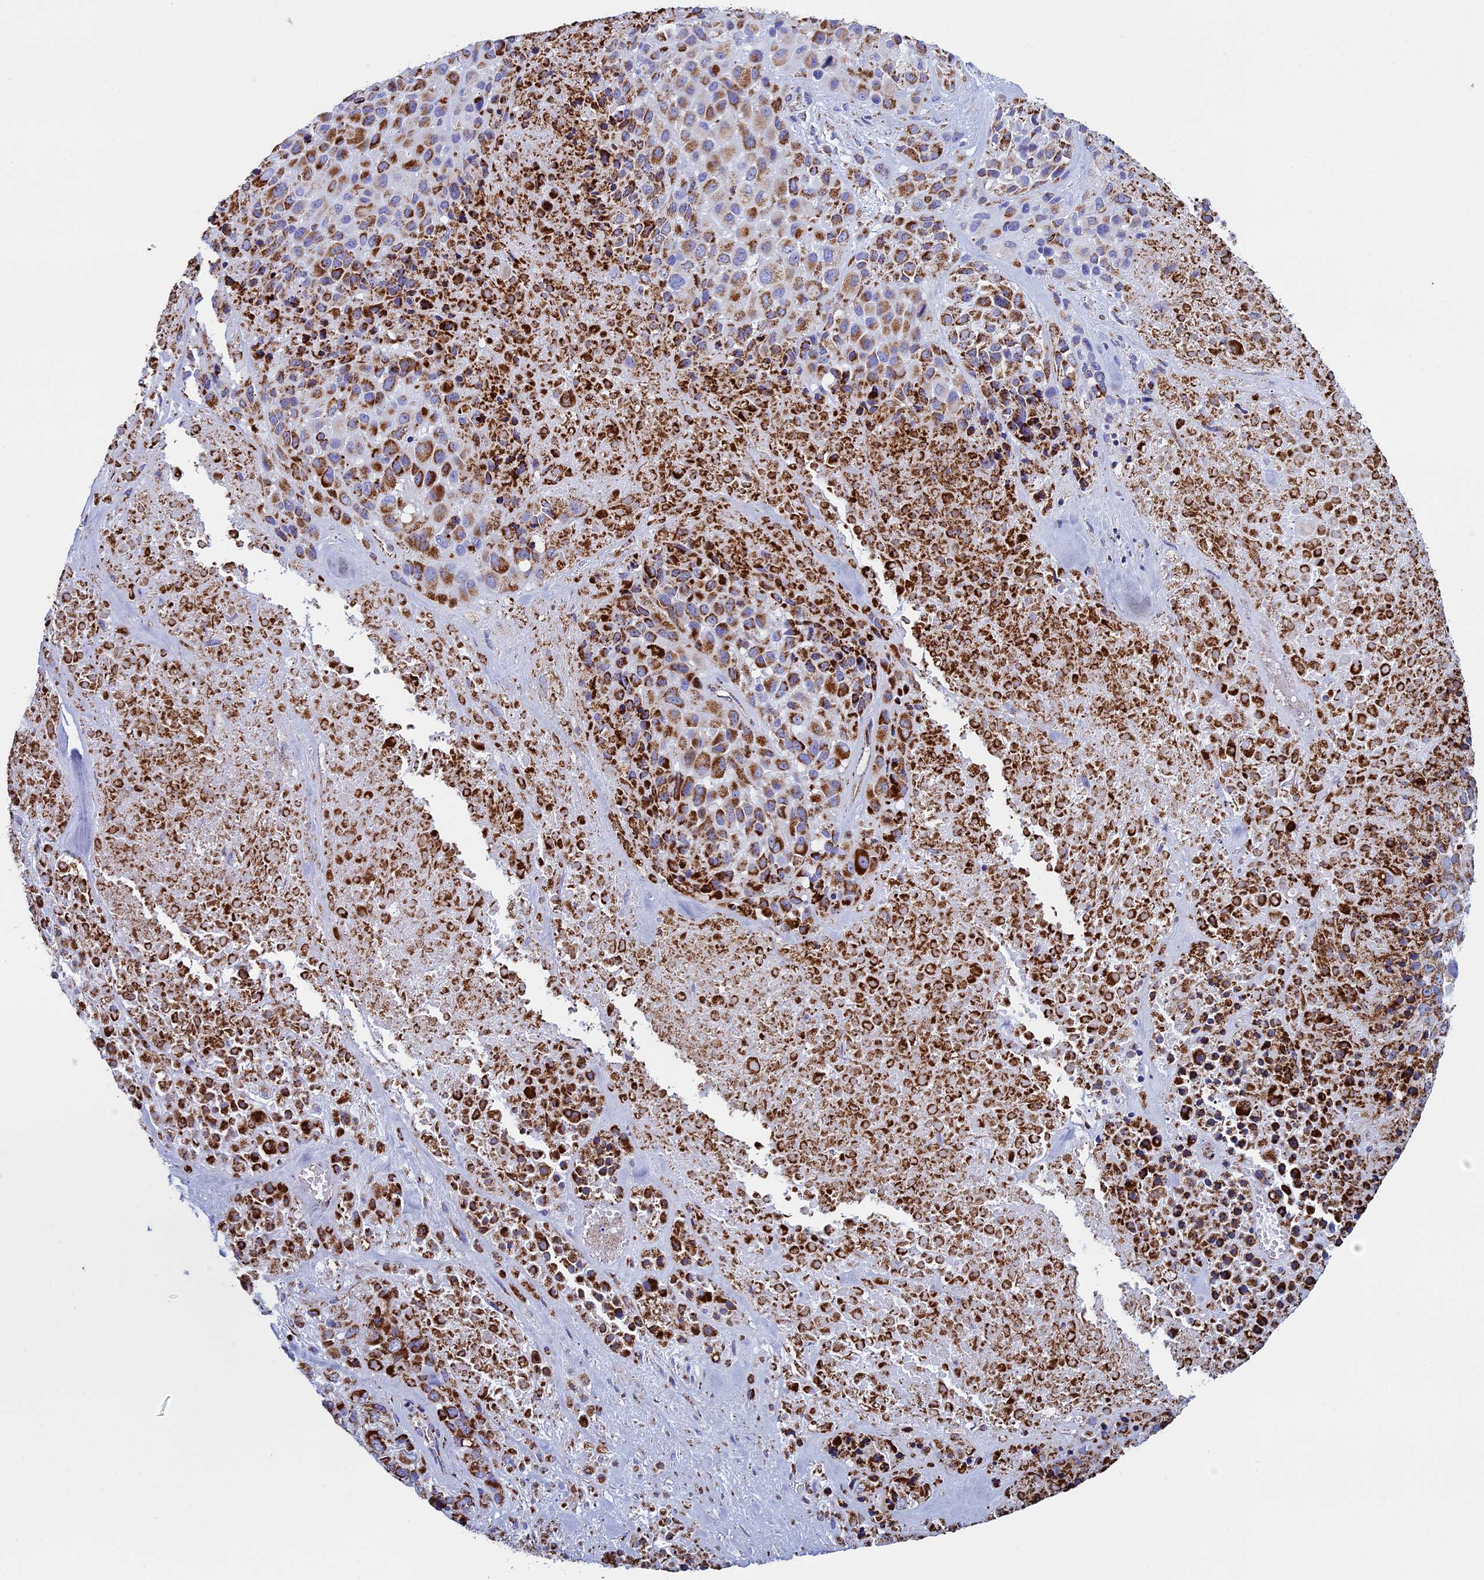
{"staining": {"intensity": "strong", "quantity": ">75%", "location": "cytoplasmic/membranous"}, "tissue": "melanoma", "cell_type": "Tumor cells", "image_type": "cancer", "snomed": [{"axis": "morphology", "description": "Malignant melanoma, Metastatic site"}, {"axis": "topography", "description": "Skin"}], "caption": "Immunohistochemistry (DAB (3,3'-diaminobenzidine)) staining of melanoma displays strong cytoplasmic/membranous protein expression in about >75% of tumor cells.", "gene": "UQCRFS1", "patient": {"sex": "female", "age": 81}}